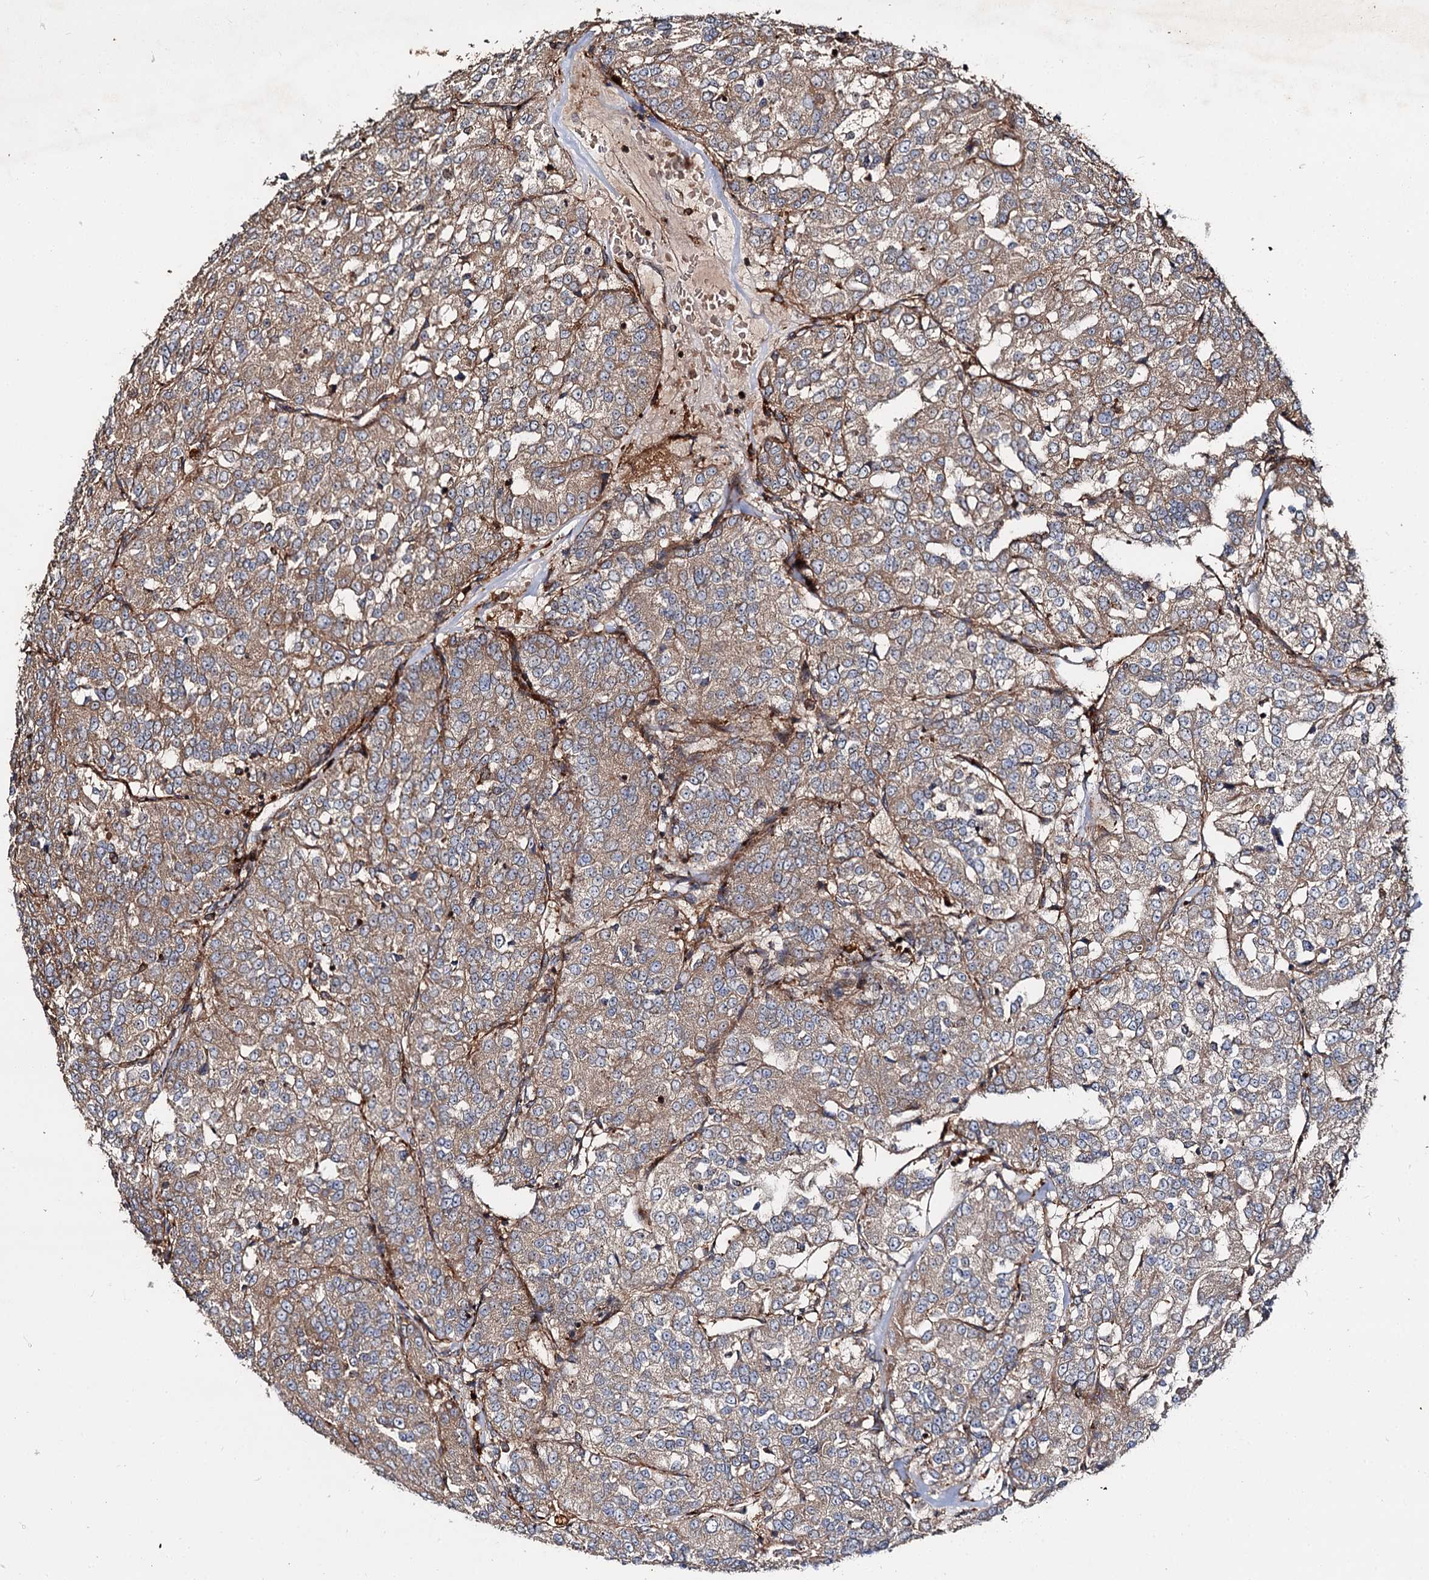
{"staining": {"intensity": "weak", "quantity": "25%-75%", "location": "cytoplasmic/membranous"}, "tissue": "renal cancer", "cell_type": "Tumor cells", "image_type": "cancer", "snomed": [{"axis": "morphology", "description": "Adenocarcinoma, NOS"}, {"axis": "topography", "description": "Kidney"}], "caption": "Immunohistochemistry of renal cancer (adenocarcinoma) demonstrates low levels of weak cytoplasmic/membranous staining in about 25%-75% of tumor cells. (DAB (3,3'-diaminobenzidine) IHC, brown staining for protein, blue staining for nuclei).", "gene": "WDR73", "patient": {"sex": "female", "age": 63}}